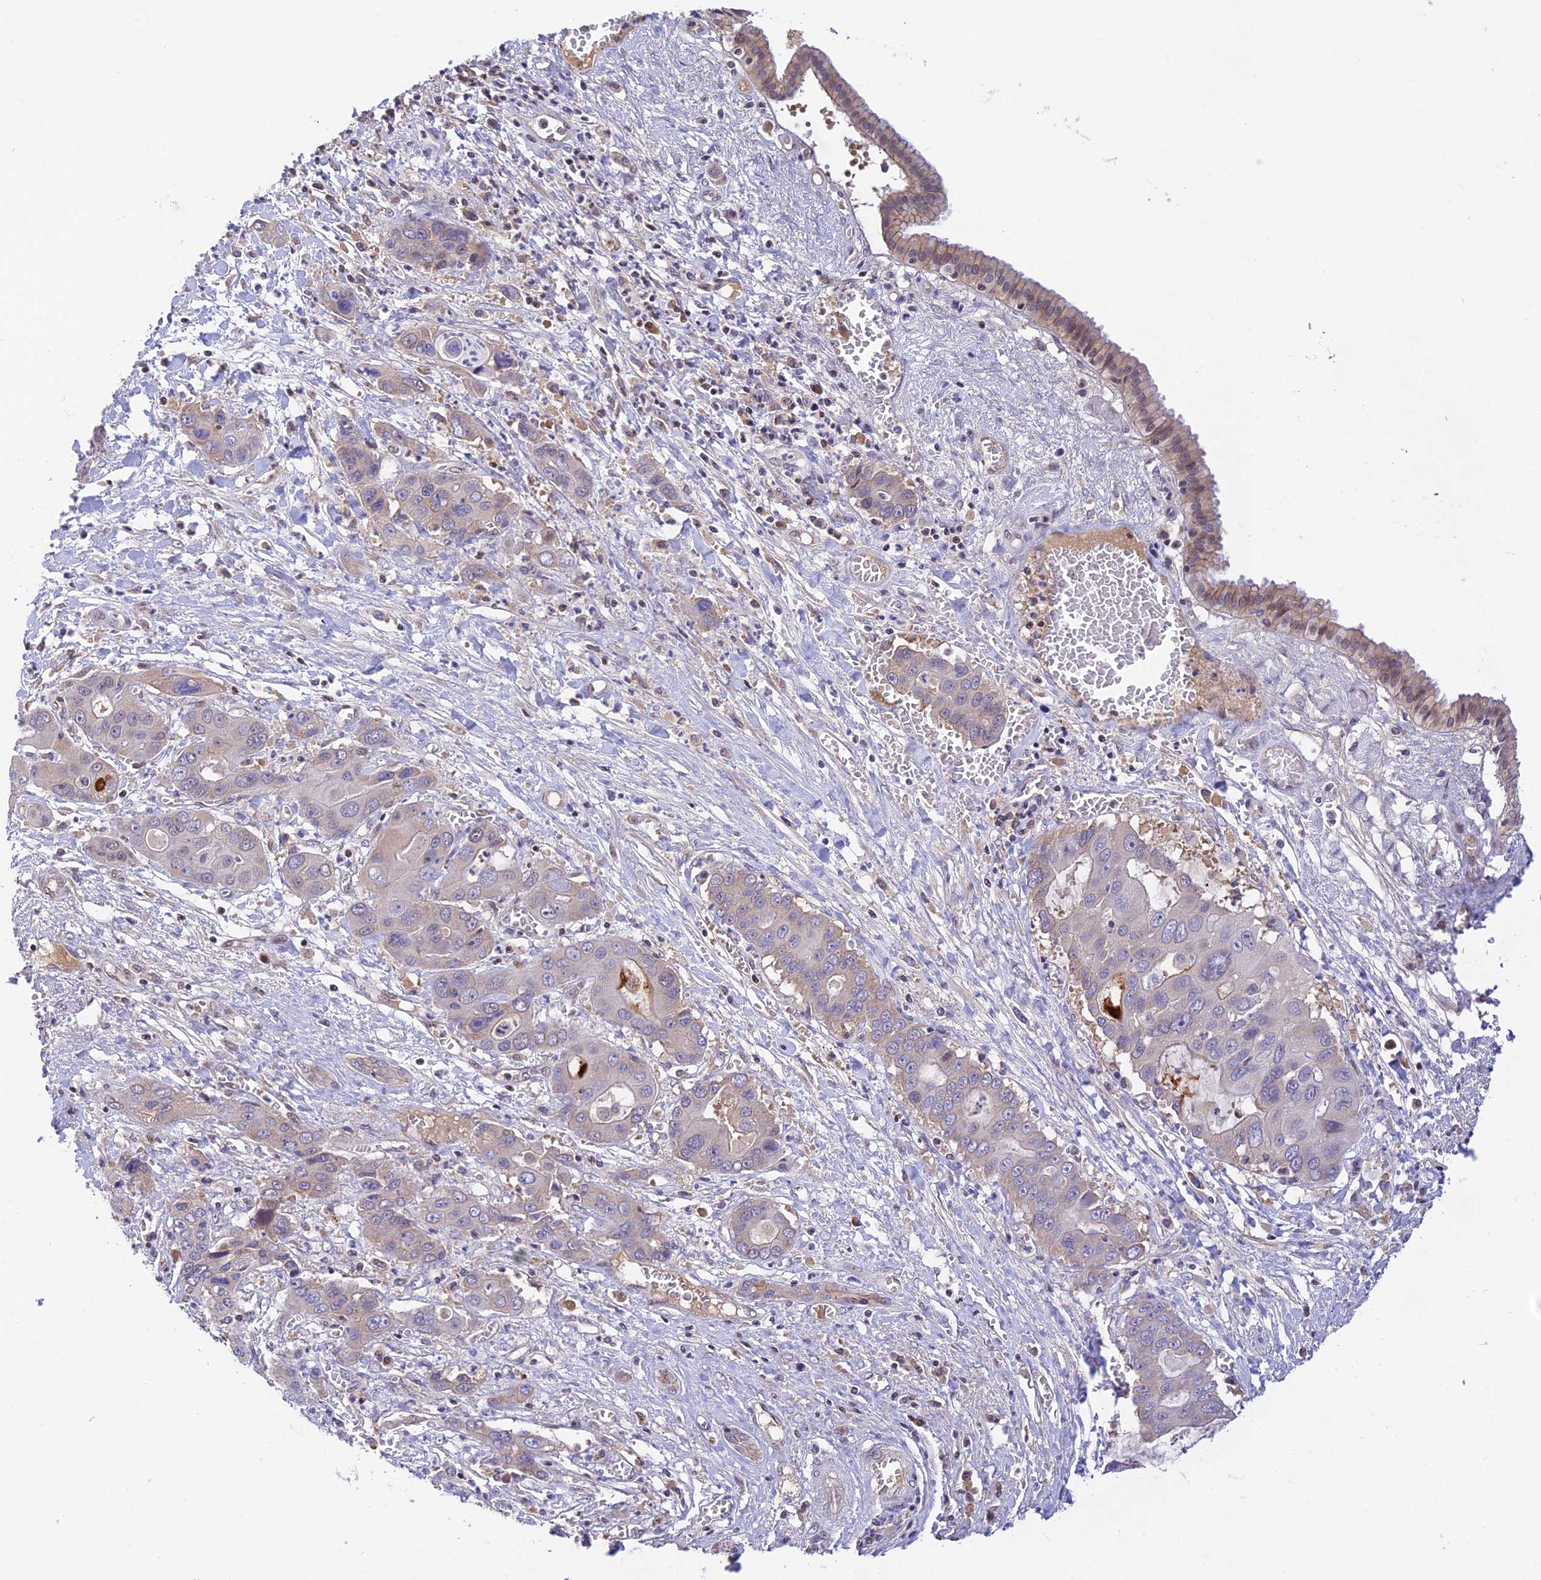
{"staining": {"intensity": "negative", "quantity": "none", "location": "none"}, "tissue": "liver cancer", "cell_type": "Tumor cells", "image_type": "cancer", "snomed": [{"axis": "morphology", "description": "Cholangiocarcinoma"}, {"axis": "topography", "description": "Liver"}], "caption": "Immunohistochemistry photomicrograph of liver cholangiocarcinoma stained for a protein (brown), which shows no positivity in tumor cells.", "gene": "THAP11", "patient": {"sex": "male", "age": 67}}